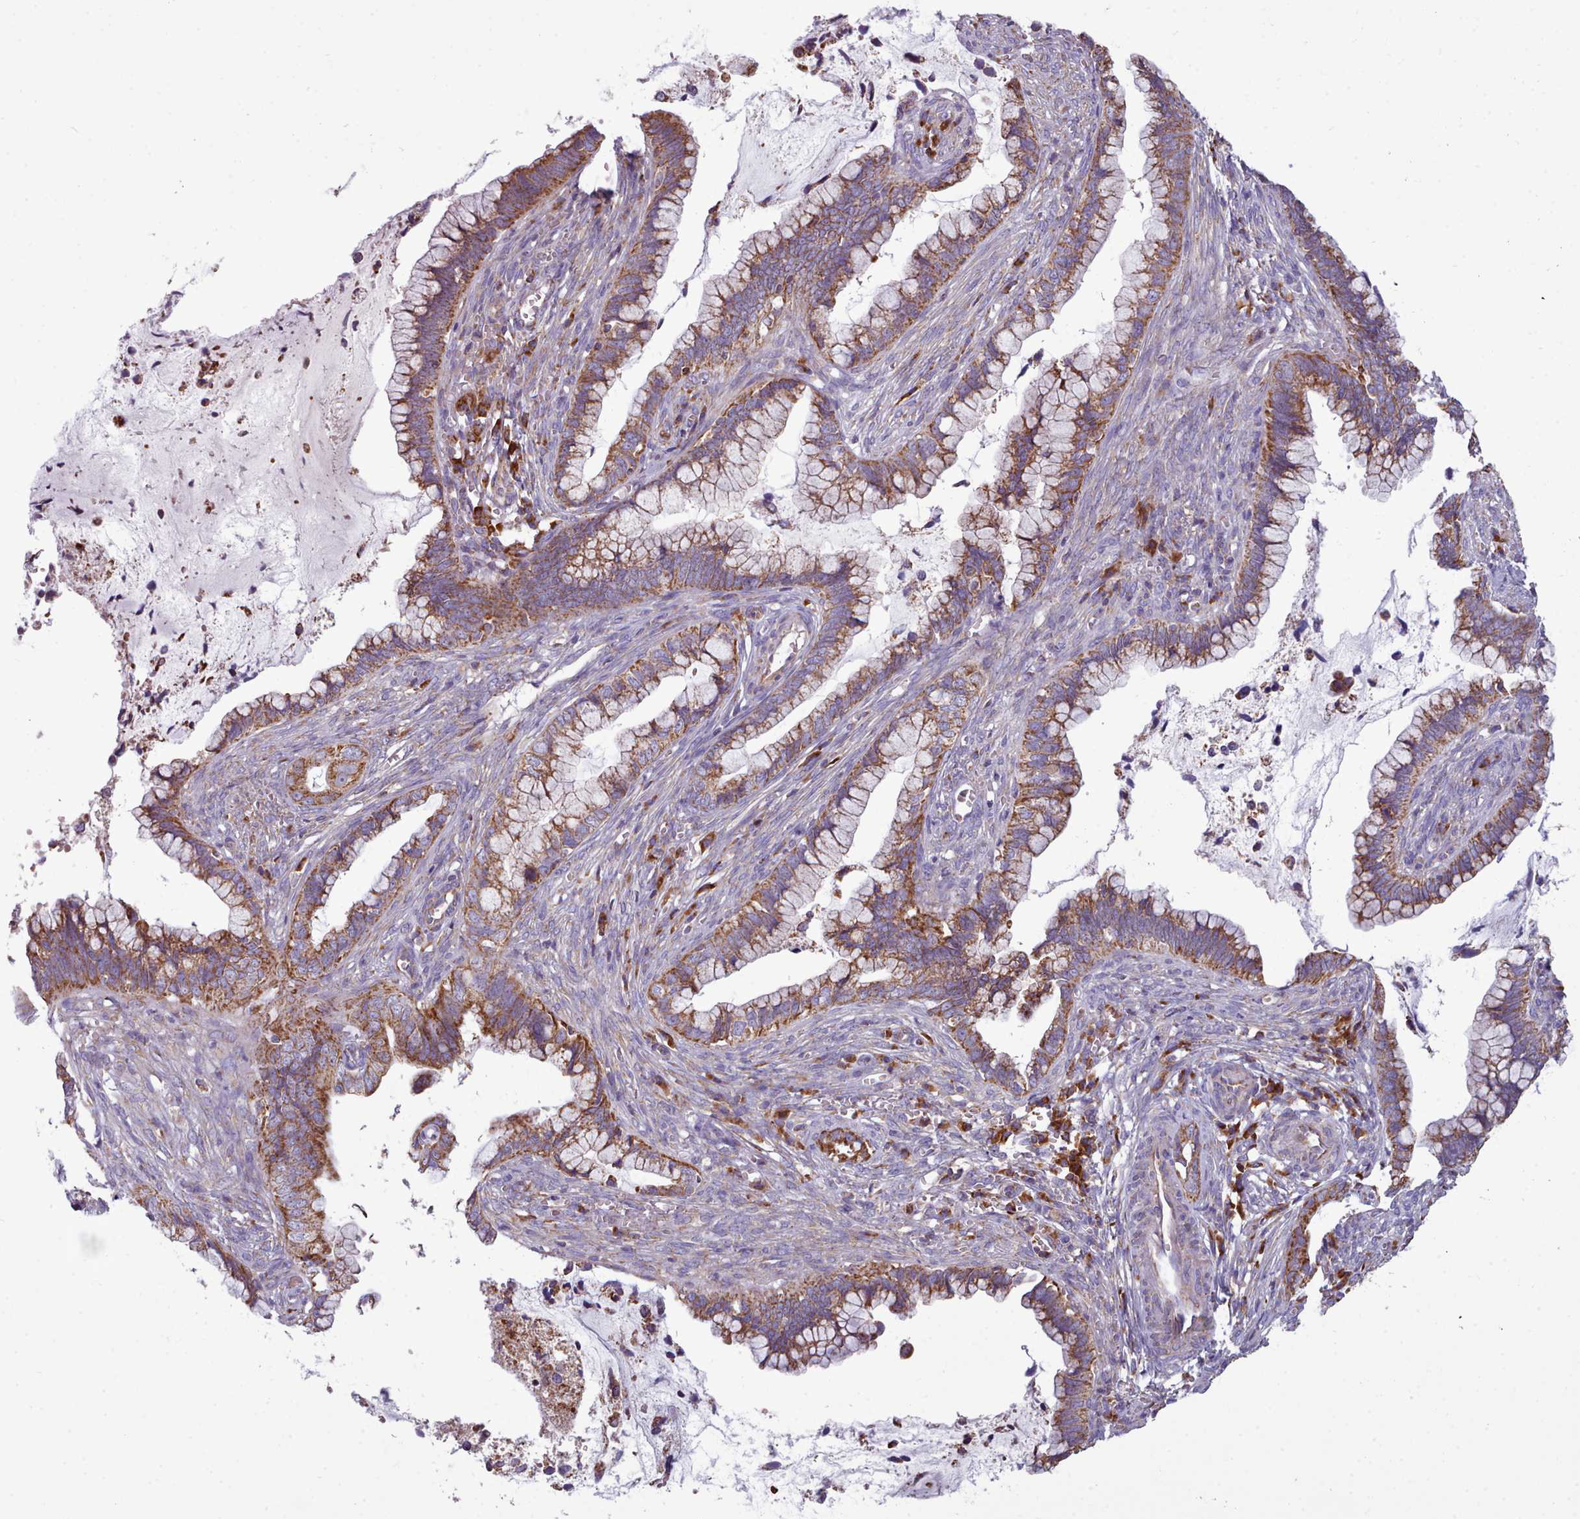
{"staining": {"intensity": "strong", "quantity": ">75%", "location": "cytoplasmic/membranous"}, "tissue": "cervical cancer", "cell_type": "Tumor cells", "image_type": "cancer", "snomed": [{"axis": "morphology", "description": "Adenocarcinoma, NOS"}, {"axis": "topography", "description": "Cervix"}], "caption": "An IHC micrograph of neoplastic tissue is shown. Protein staining in brown labels strong cytoplasmic/membranous positivity in cervical adenocarcinoma within tumor cells.", "gene": "SRP54", "patient": {"sex": "female", "age": 44}}